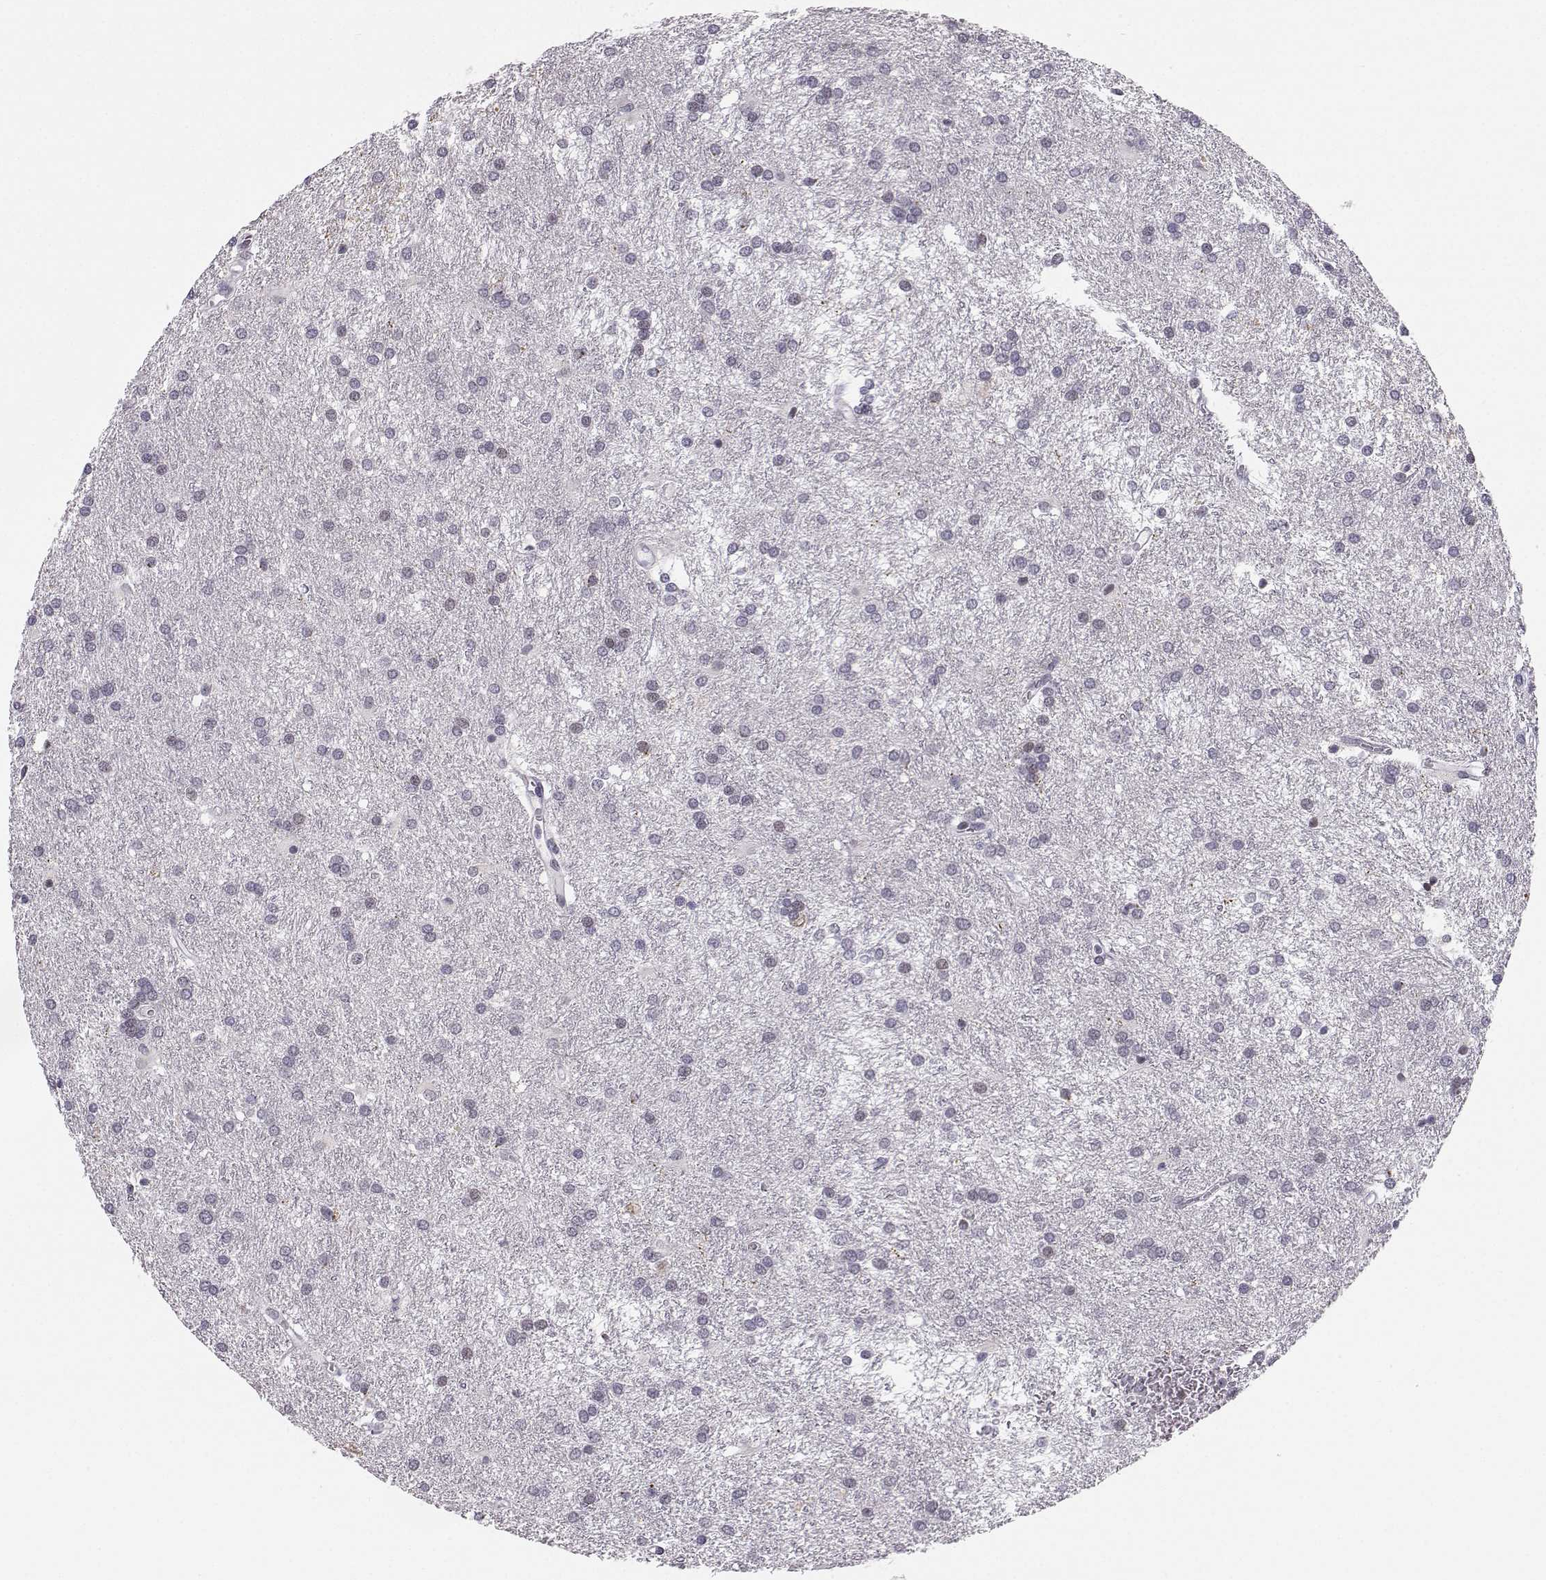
{"staining": {"intensity": "negative", "quantity": "none", "location": "none"}, "tissue": "glioma", "cell_type": "Tumor cells", "image_type": "cancer", "snomed": [{"axis": "morphology", "description": "Glioma, malignant, Low grade"}, {"axis": "topography", "description": "Brain"}], "caption": "This is a image of IHC staining of low-grade glioma (malignant), which shows no positivity in tumor cells.", "gene": "HTR7", "patient": {"sex": "female", "age": 32}}